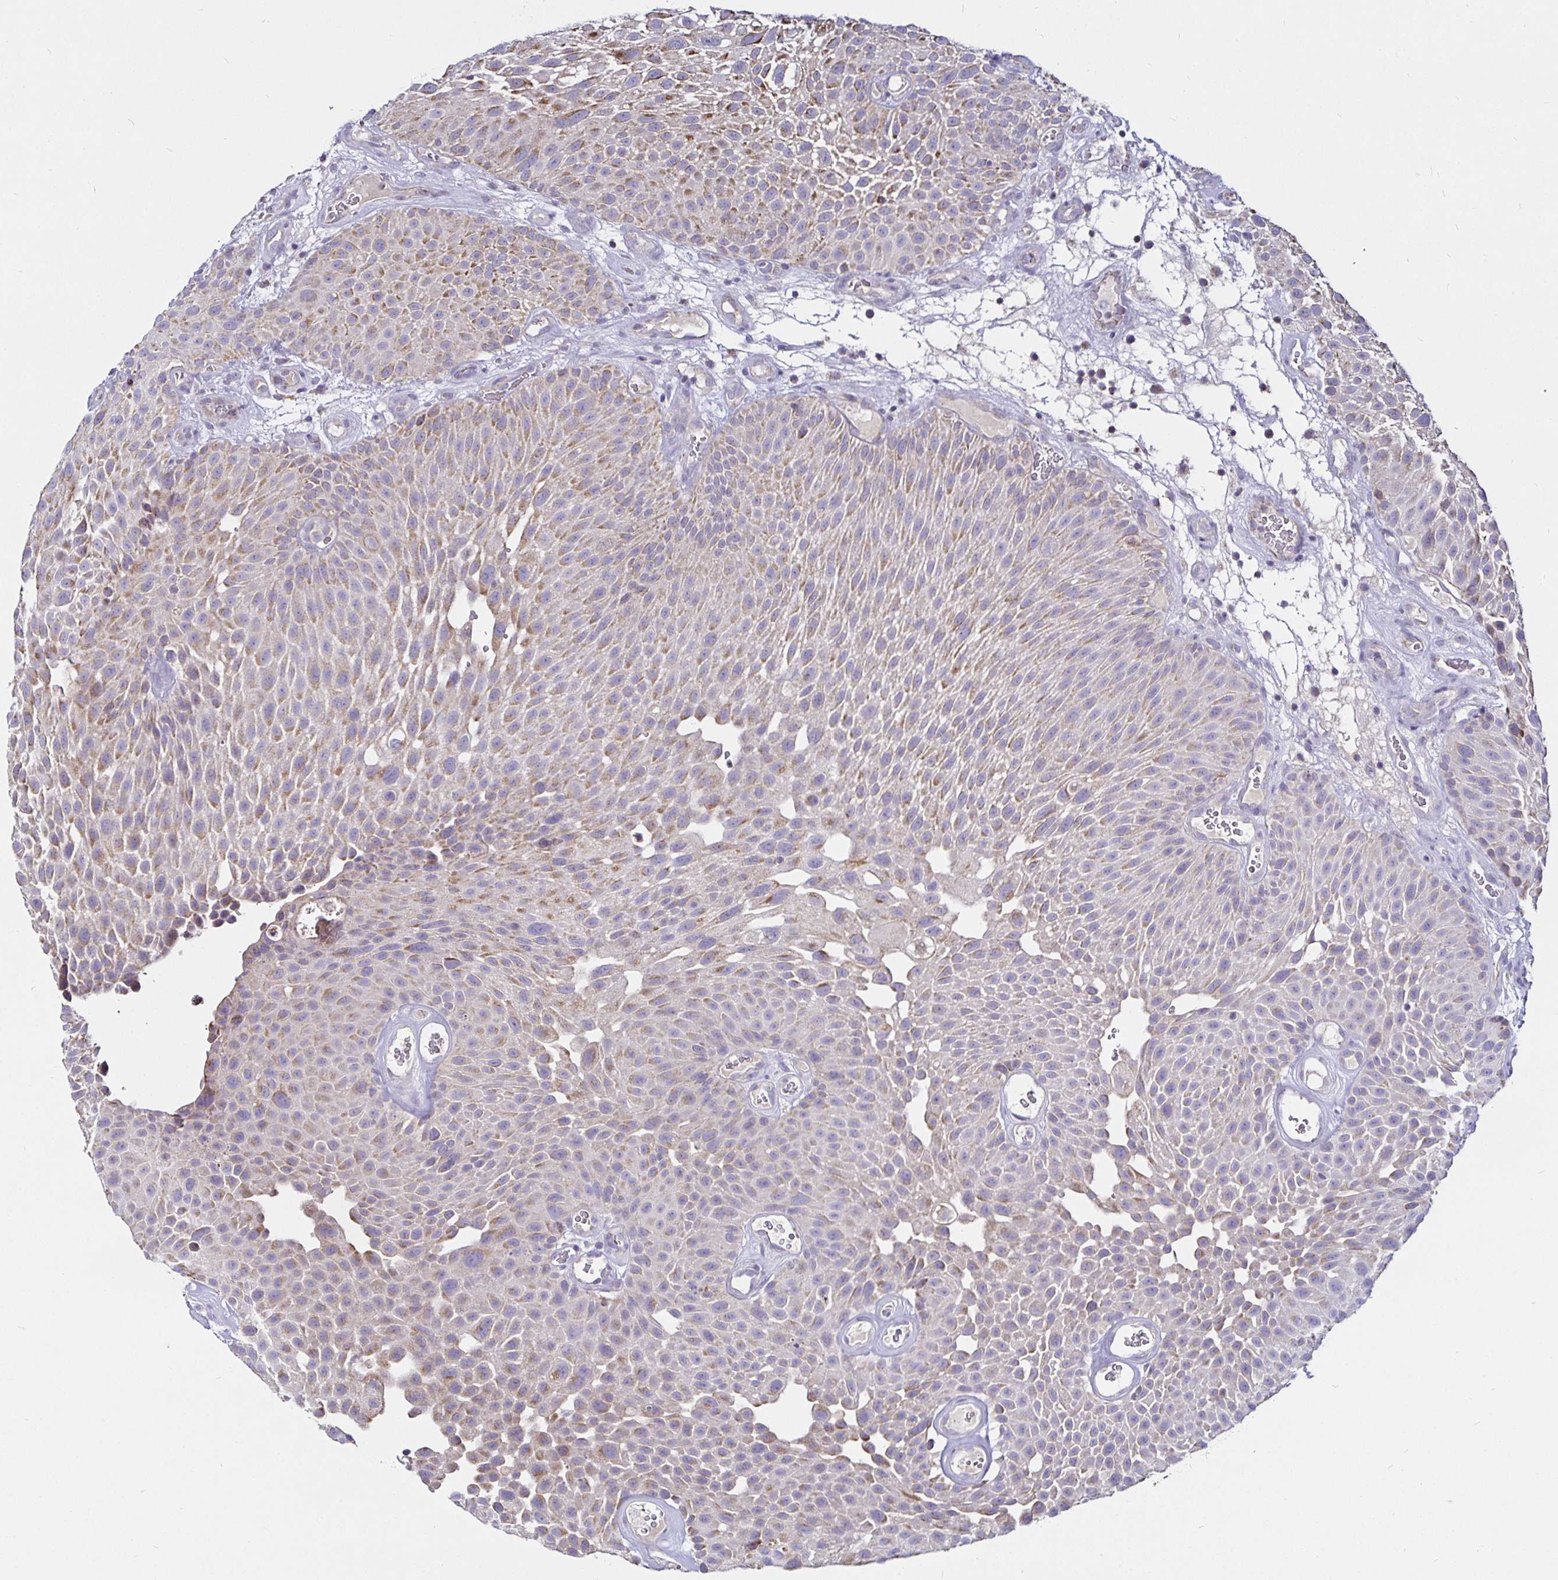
{"staining": {"intensity": "moderate", "quantity": "25%-75%", "location": "cytoplasmic/membranous"}, "tissue": "urothelial cancer", "cell_type": "Tumor cells", "image_type": "cancer", "snomed": [{"axis": "morphology", "description": "Urothelial carcinoma, Low grade"}, {"axis": "topography", "description": "Urinary bladder"}], "caption": "Urothelial cancer was stained to show a protein in brown. There is medium levels of moderate cytoplasmic/membranous positivity in approximately 25%-75% of tumor cells.", "gene": "PGAM2", "patient": {"sex": "male", "age": 72}}